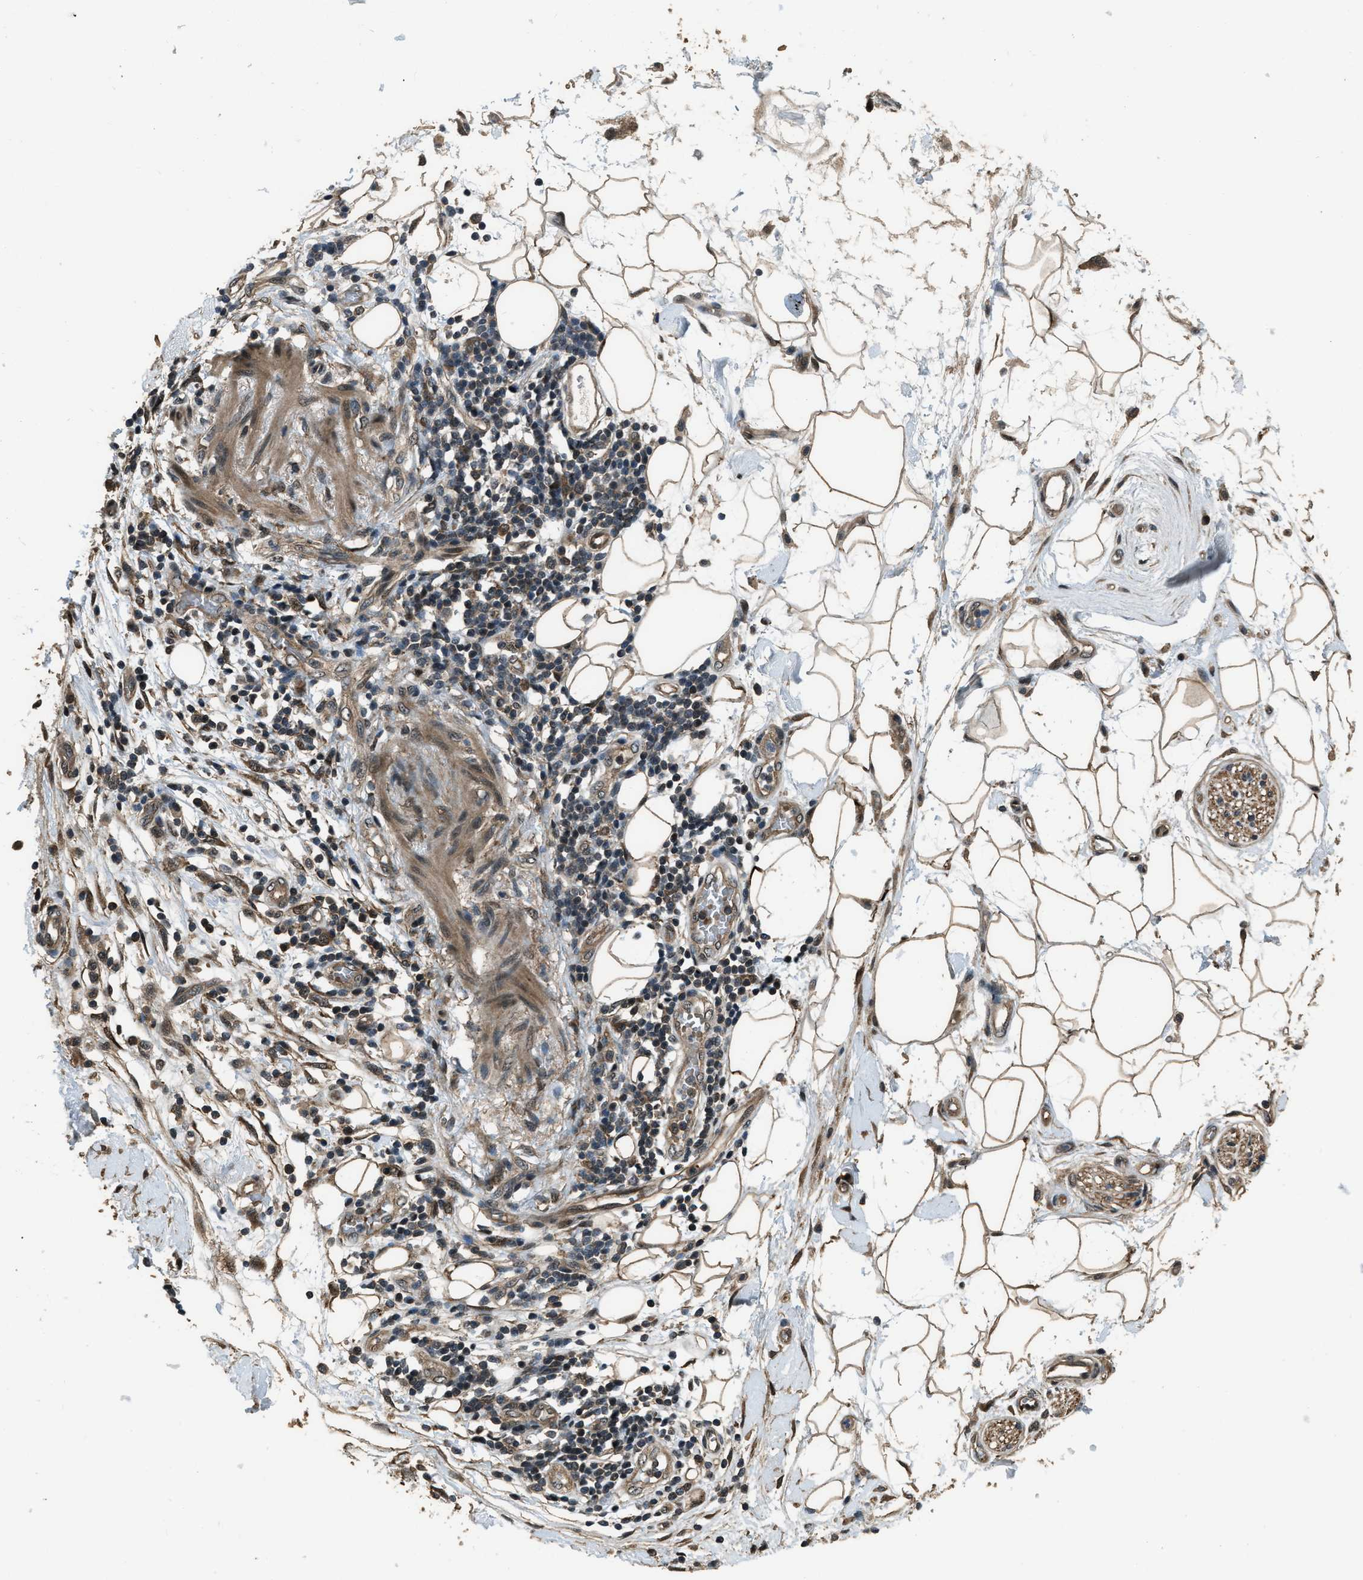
{"staining": {"intensity": "moderate", "quantity": ">75%", "location": "cytoplasmic/membranous"}, "tissue": "adipose tissue", "cell_type": "Adipocytes", "image_type": "normal", "snomed": [{"axis": "morphology", "description": "Normal tissue, NOS"}, {"axis": "morphology", "description": "Adenocarcinoma, NOS"}, {"axis": "topography", "description": "Duodenum"}, {"axis": "topography", "description": "Peripheral nerve tissue"}], "caption": "A micrograph of human adipose tissue stained for a protein shows moderate cytoplasmic/membranous brown staining in adipocytes.", "gene": "NUDCD3", "patient": {"sex": "female", "age": 60}}